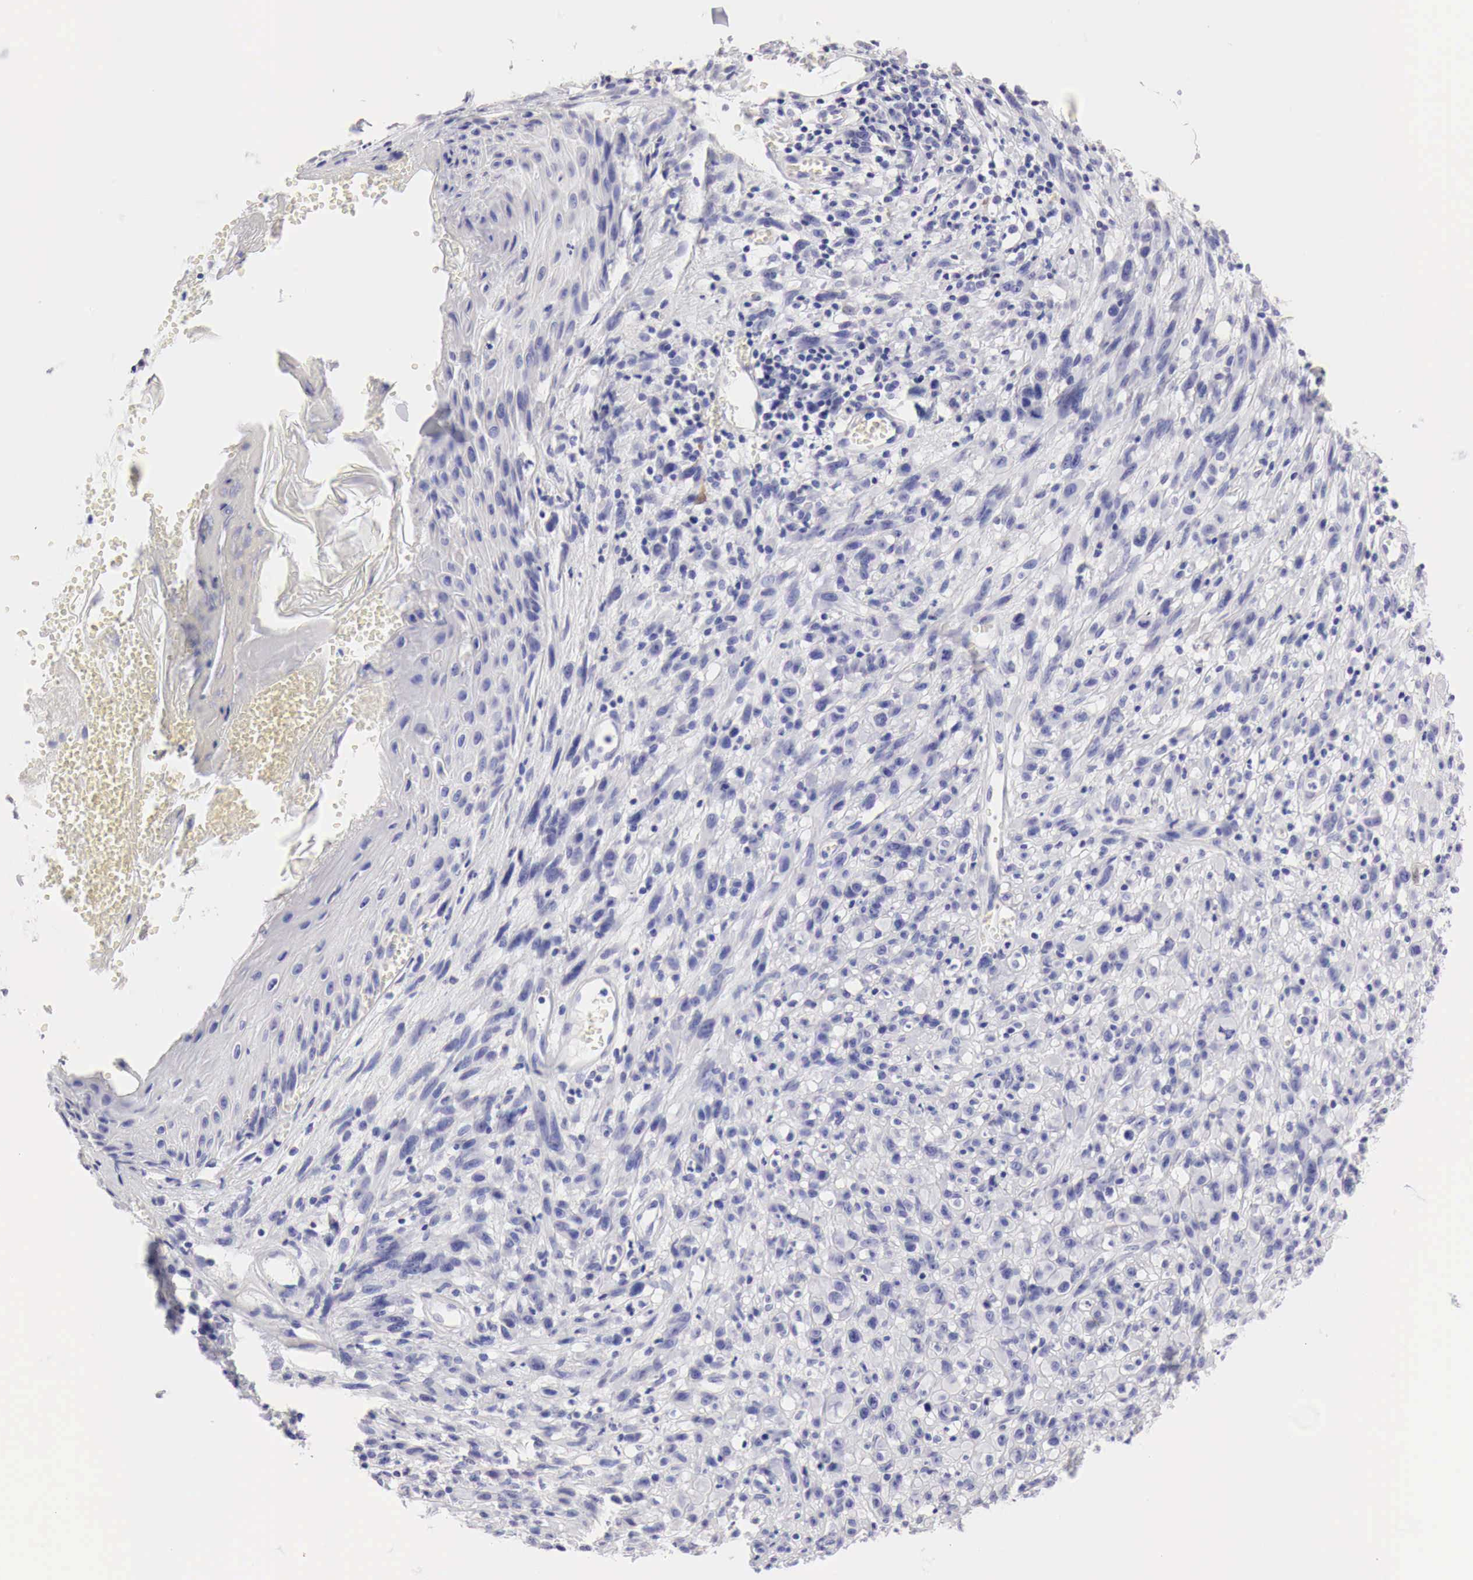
{"staining": {"intensity": "negative", "quantity": "none", "location": "none"}, "tissue": "melanoma", "cell_type": "Tumor cells", "image_type": "cancer", "snomed": [{"axis": "morphology", "description": "Malignant melanoma, NOS"}, {"axis": "topography", "description": "Skin"}], "caption": "This is an immunohistochemistry histopathology image of melanoma. There is no expression in tumor cells.", "gene": "CDKN2A", "patient": {"sex": "male", "age": 51}}